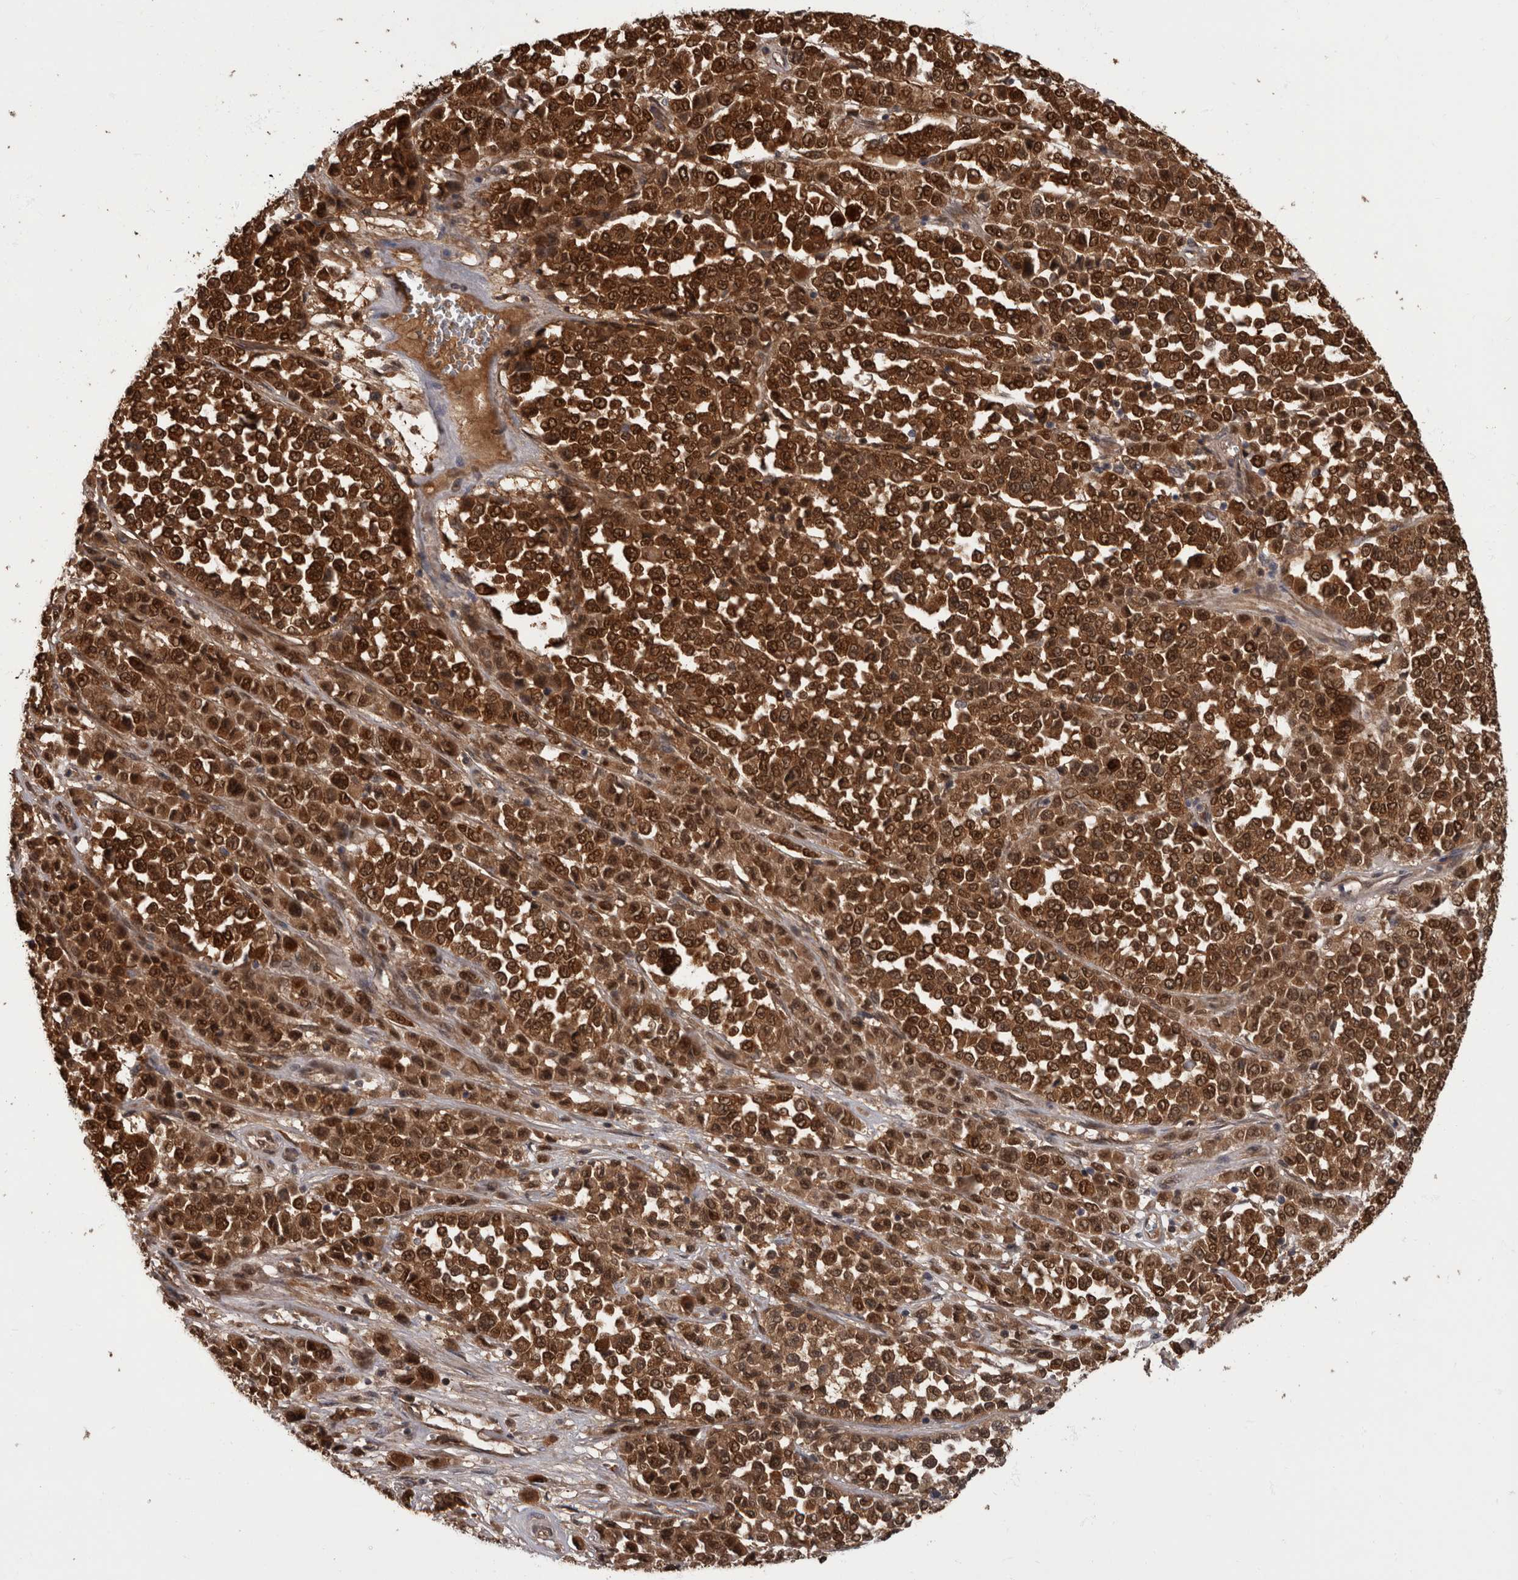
{"staining": {"intensity": "strong", "quantity": ">75%", "location": "cytoplasmic/membranous,nuclear"}, "tissue": "melanoma", "cell_type": "Tumor cells", "image_type": "cancer", "snomed": [{"axis": "morphology", "description": "Malignant melanoma, Metastatic site"}, {"axis": "topography", "description": "Pancreas"}], "caption": "Immunohistochemistry (IHC) (DAB (3,3'-diaminobenzidine)) staining of malignant melanoma (metastatic site) reveals strong cytoplasmic/membranous and nuclear protein expression in about >75% of tumor cells. The staining was performed using DAB (3,3'-diaminobenzidine), with brown indicating positive protein expression. Nuclei are stained blue with hematoxylin.", "gene": "AKT3", "patient": {"sex": "female", "age": 30}}